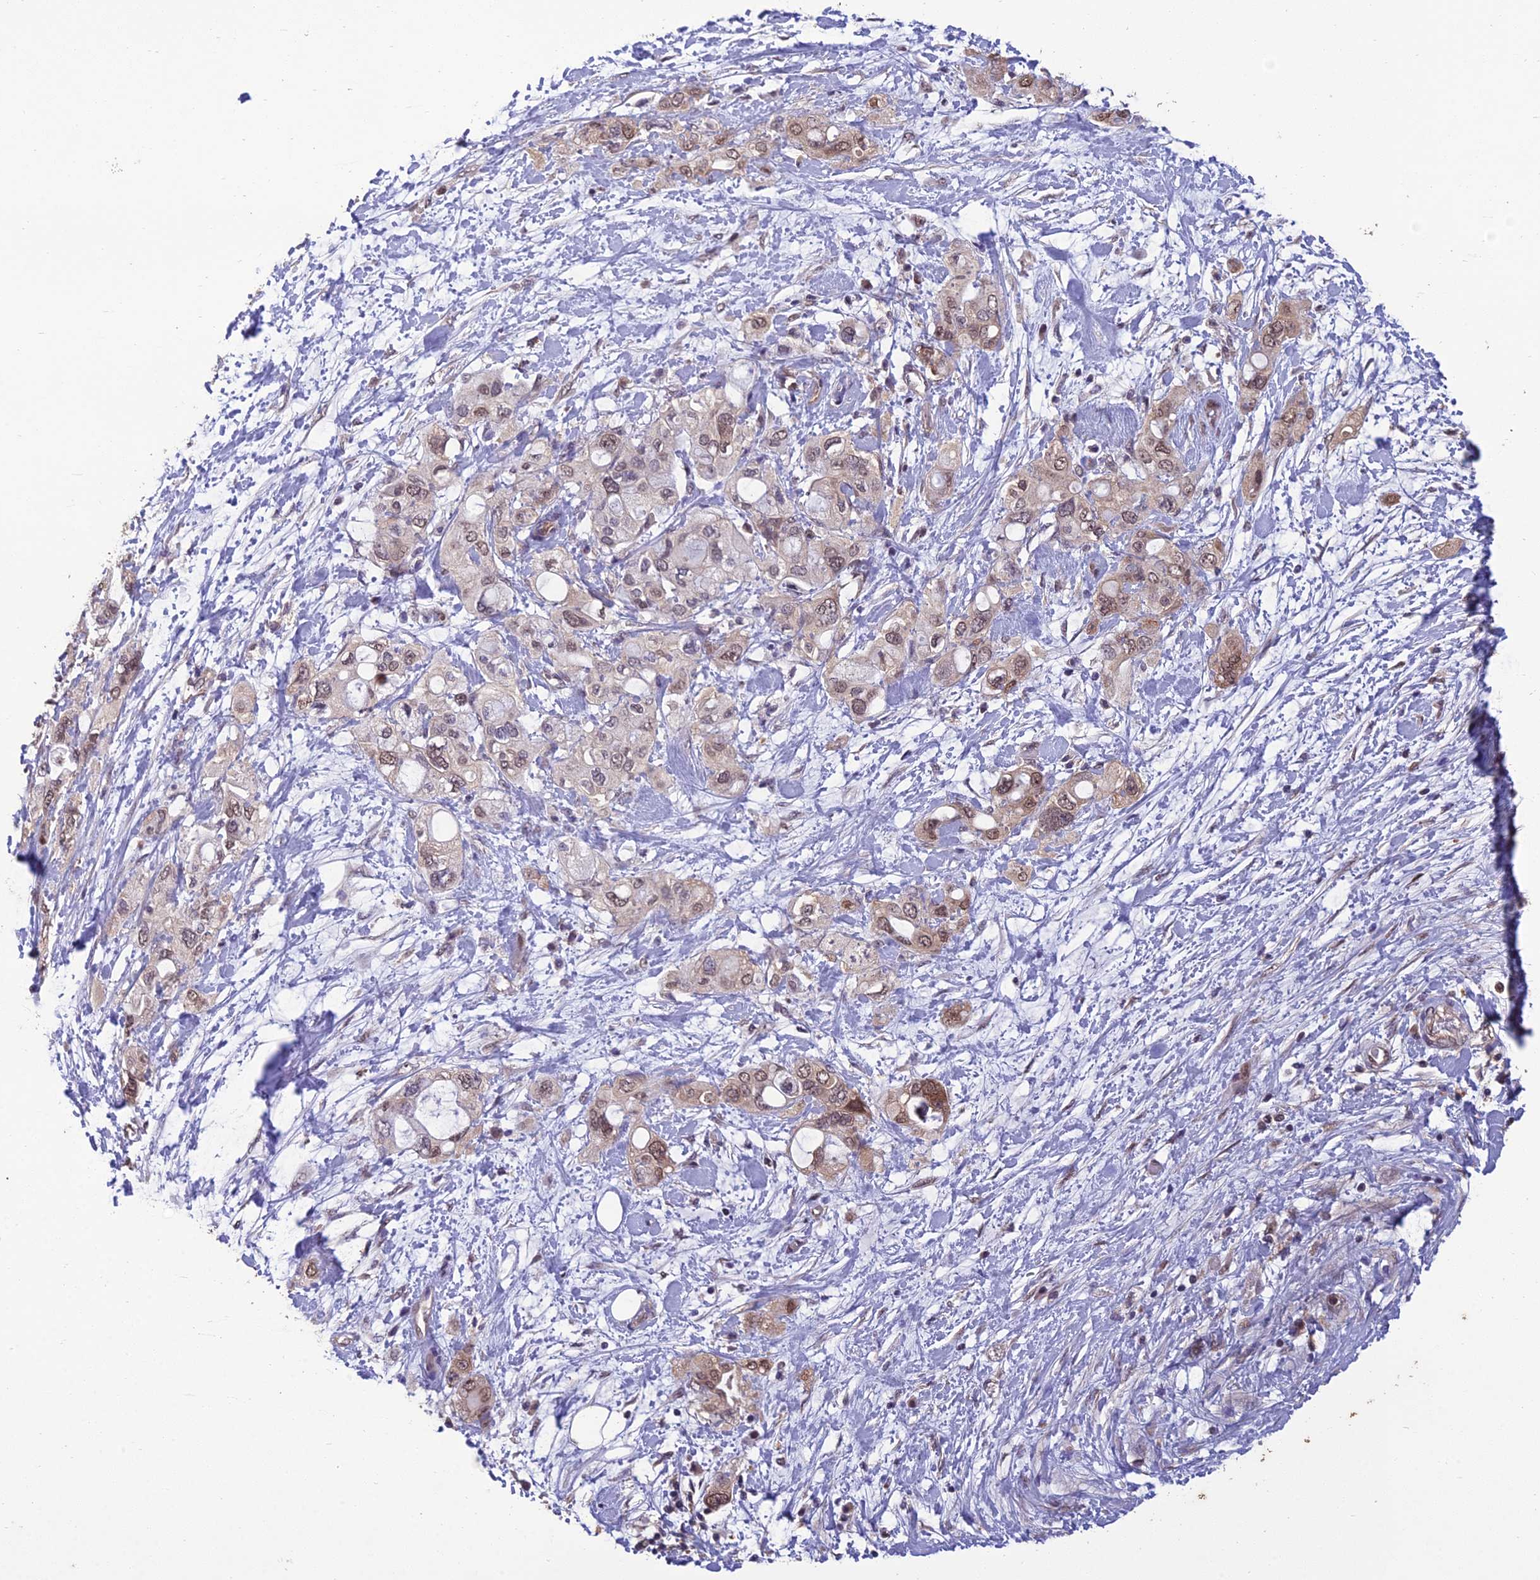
{"staining": {"intensity": "moderate", "quantity": "25%-75%", "location": "nuclear"}, "tissue": "pancreatic cancer", "cell_type": "Tumor cells", "image_type": "cancer", "snomed": [{"axis": "morphology", "description": "Inflammation, NOS"}, {"axis": "morphology", "description": "Adenocarcinoma, NOS"}, {"axis": "topography", "description": "Pancreas"}], "caption": "A photomicrograph showing moderate nuclear staining in approximately 25%-75% of tumor cells in pancreatic cancer, as visualized by brown immunohistochemical staining.", "gene": "GRWD1", "patient": {"sex": "female", "age": 56}}